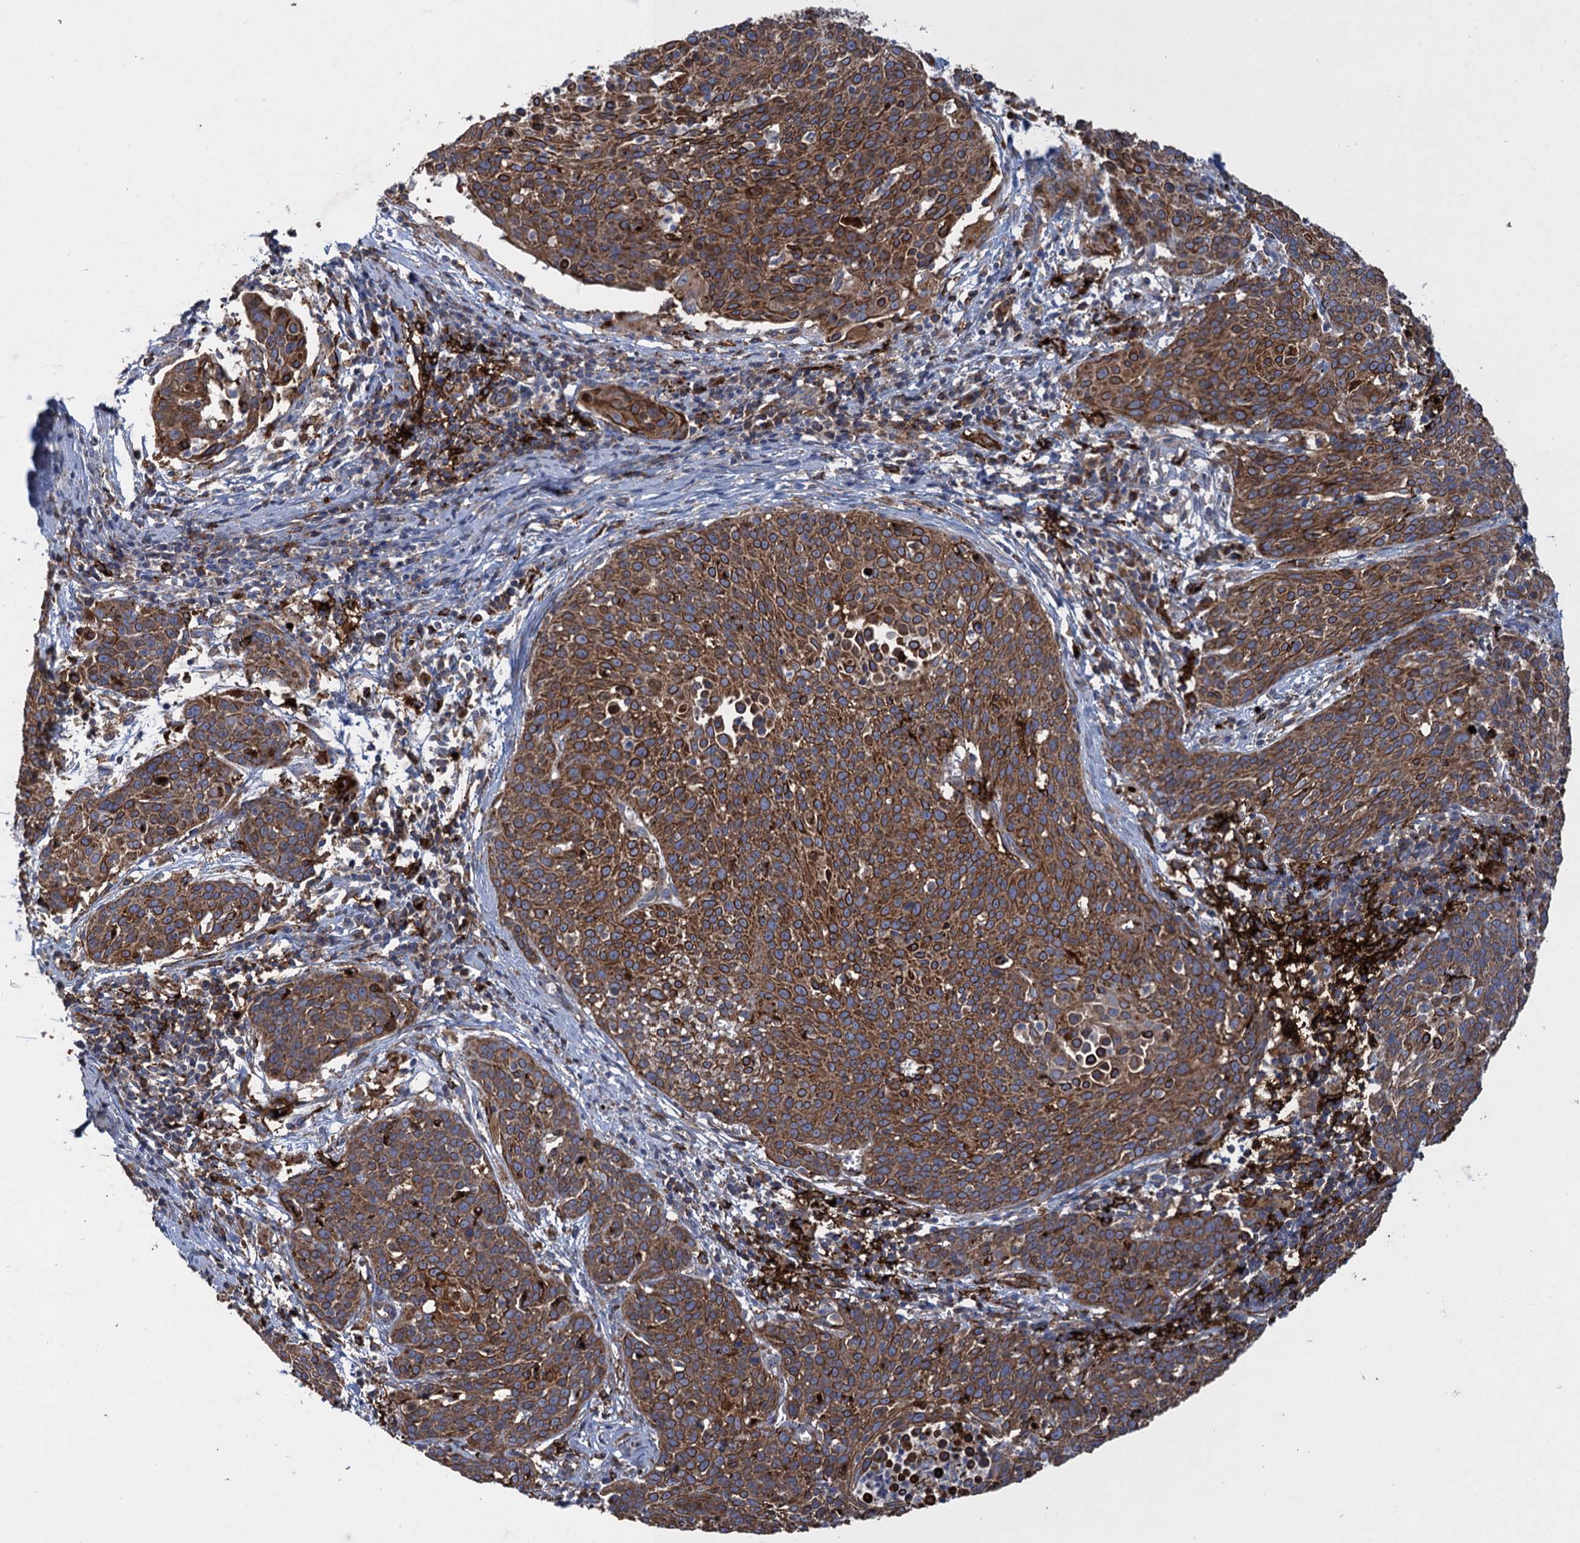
{"staining": {"intensity": "moderate", "quantity": ">75%", "location": "cytoplasmic/membranous"}, "tissue": "cervical cancer", "cell_type": "Tumor cells", "image_type": "cancer", "snomed": [{"axis": "morphology", "description": "Squamous cell carcinoma, NOS"}, {"axis": "topography", "description": "Cervix"}], "caption": "Cervical squamous cell carcinoma stained with DAB IHC displays medium levels of moderate cytoplasmic/membranous positivity in approximately >75% of tumor cells.", "gene": "TXNDC11", "patient": {"sex": "female", "age": 38}}